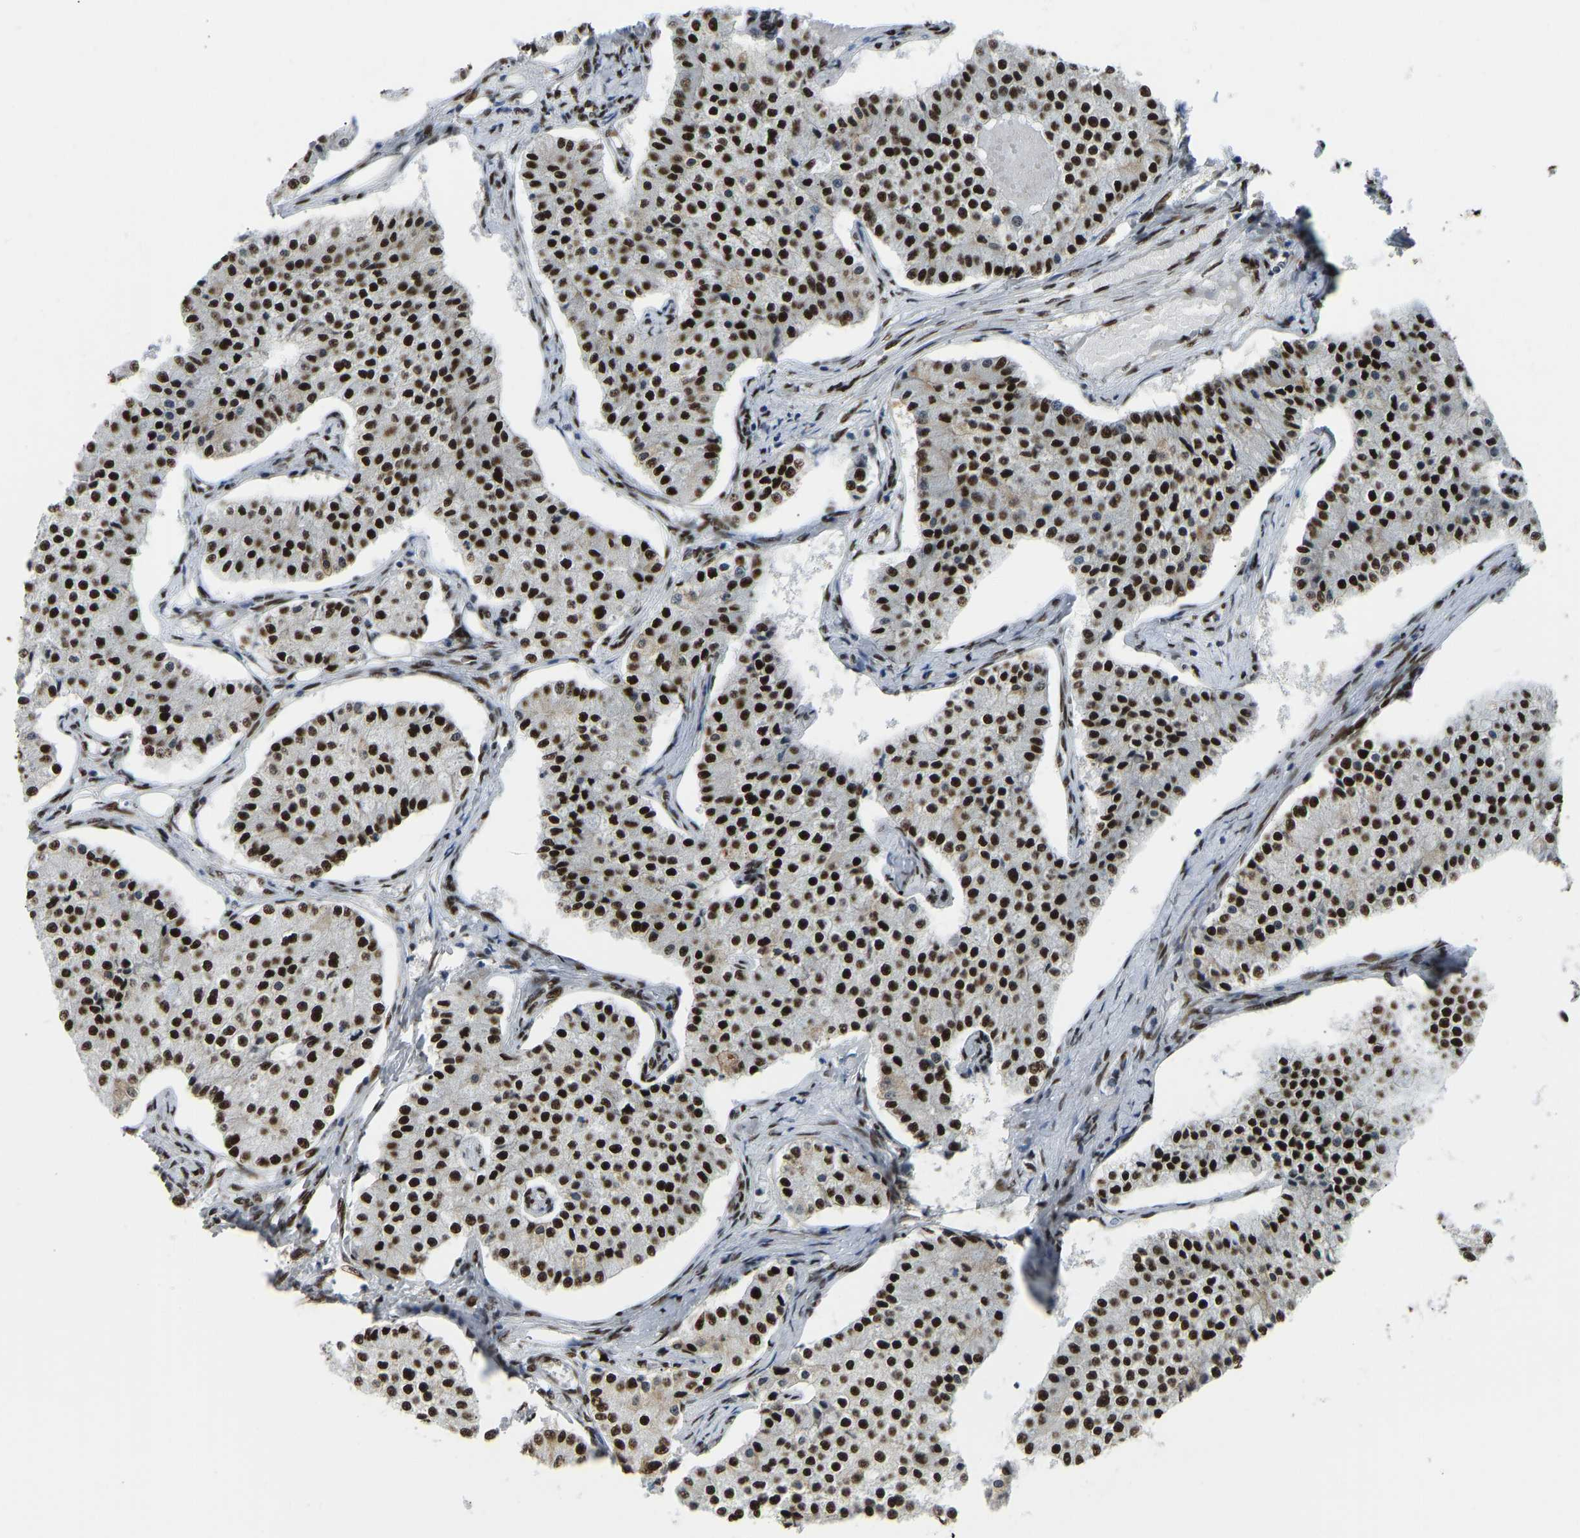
{"staining": {"intensity": "strong", "quantity": ">75%", "location": "nuclear"}, "tissue": "carcinoid", "cell_type": "Tumor cells", "image_type": "cancer", "snomed": [{"axis": "morphology", "description": "Carcinoid, malignant, NOS"}, {"axis": "topography", "description": "Colon"}], "caption": "Tumor cells demonstrate high levels of strong nuclear expression in approximately >75% of cells in human malignant carcinoid.", "gene": "FOXK1", "patient": {"sex": "female", "age": 52}}